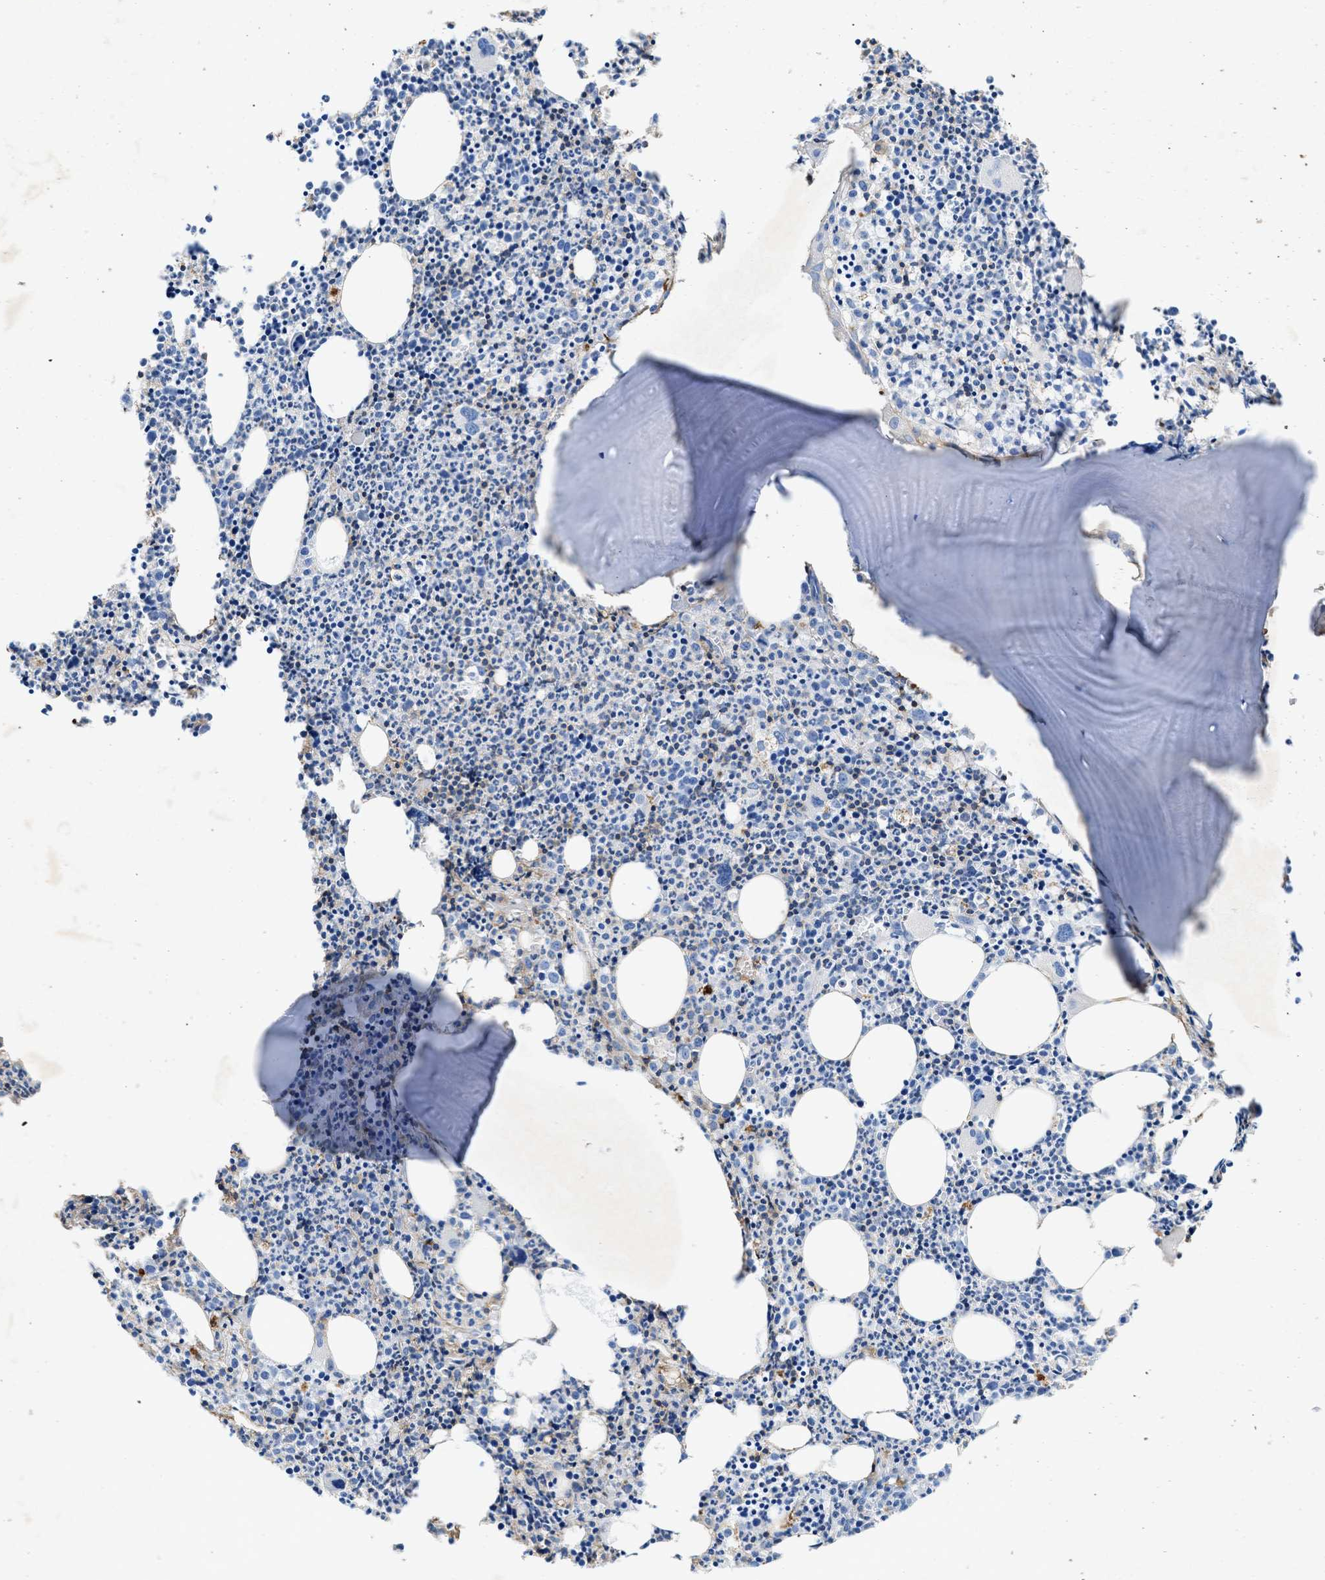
{"staining": {"intensity": "negative", "quantity": "none", "location": "none"}, "tissue": "bone marrow", "cell_type": "Hematopoietic cells", "image_type": "normal", "snomed": [{"axis": "morphology", "description": "Normal tissue, NOS"}, {"axis": "morphology", "description": "Inflammation, NOS"}, {"axis": "topography", "description": "Bone marrow"}], "caption": "Normal bone marrow was stained to show a protein in brown. There is no significant staining in hematopoietic cells. (DAB immunohistochemistry with hematoxylin counter stain).", "gene": "KCNQ4", "patient": {"sex": "female", "age": 53}}